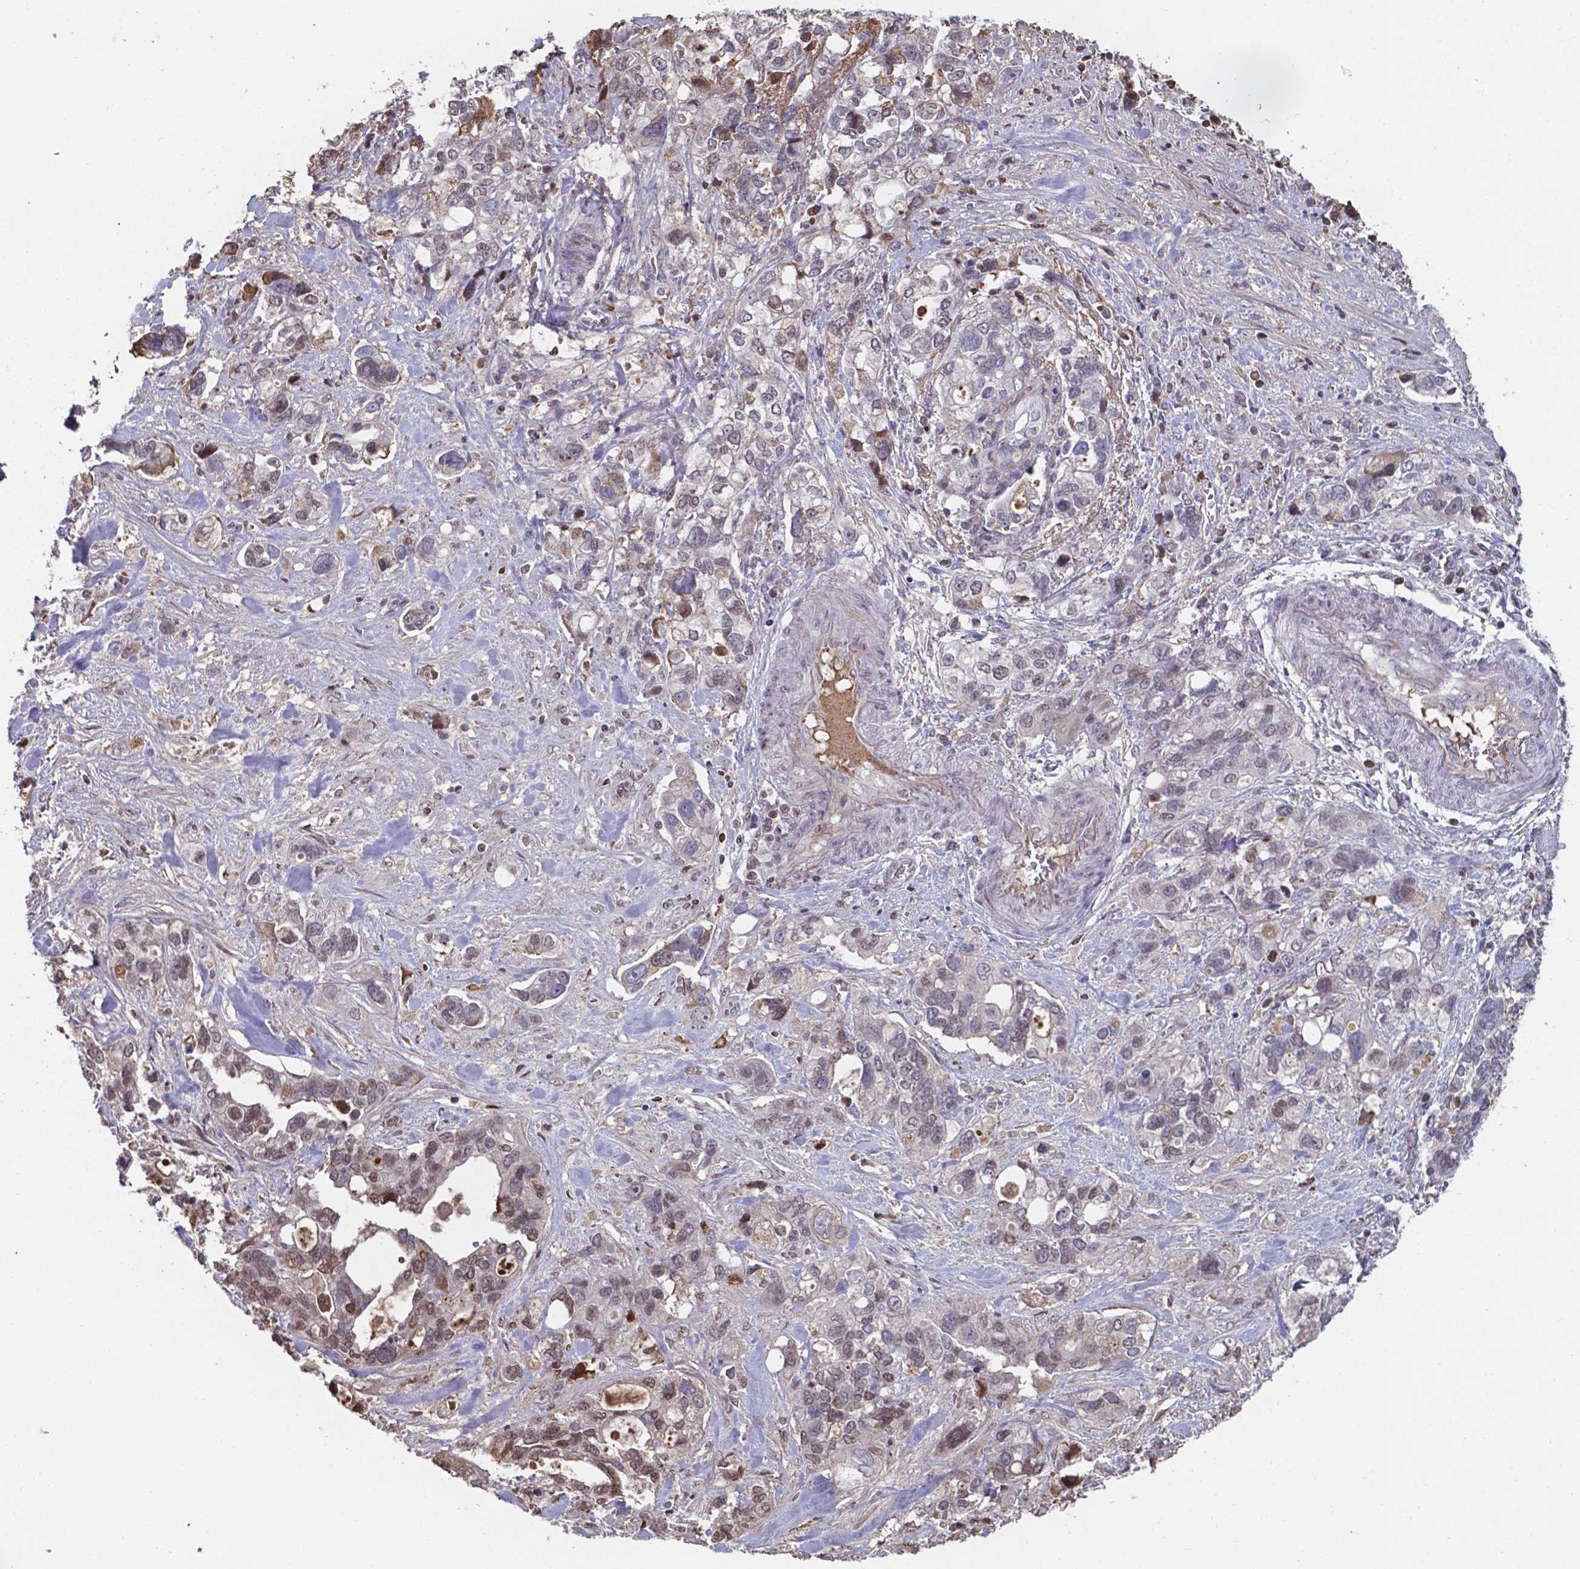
{"staining": {"intensity": "negative", "quantity": "none", "location": "none"}, "tissue": "stomach cancer", "cell_type": "Tumor cells", "image_type": "cancer", "snomed": [{"axis": "morphology", "description": "Adenocarcinoma, NOS"}, {"axis": "topography", "description": "Stomach, upper"}], "caption": "High power microscopy micrograph of an immunohistochemistry image of adenocarcinoma (stomach), revealing no significant staining in tumor cells.", "gene": "SERPINA1", "patient": {"sex": "female", "age": 81}}